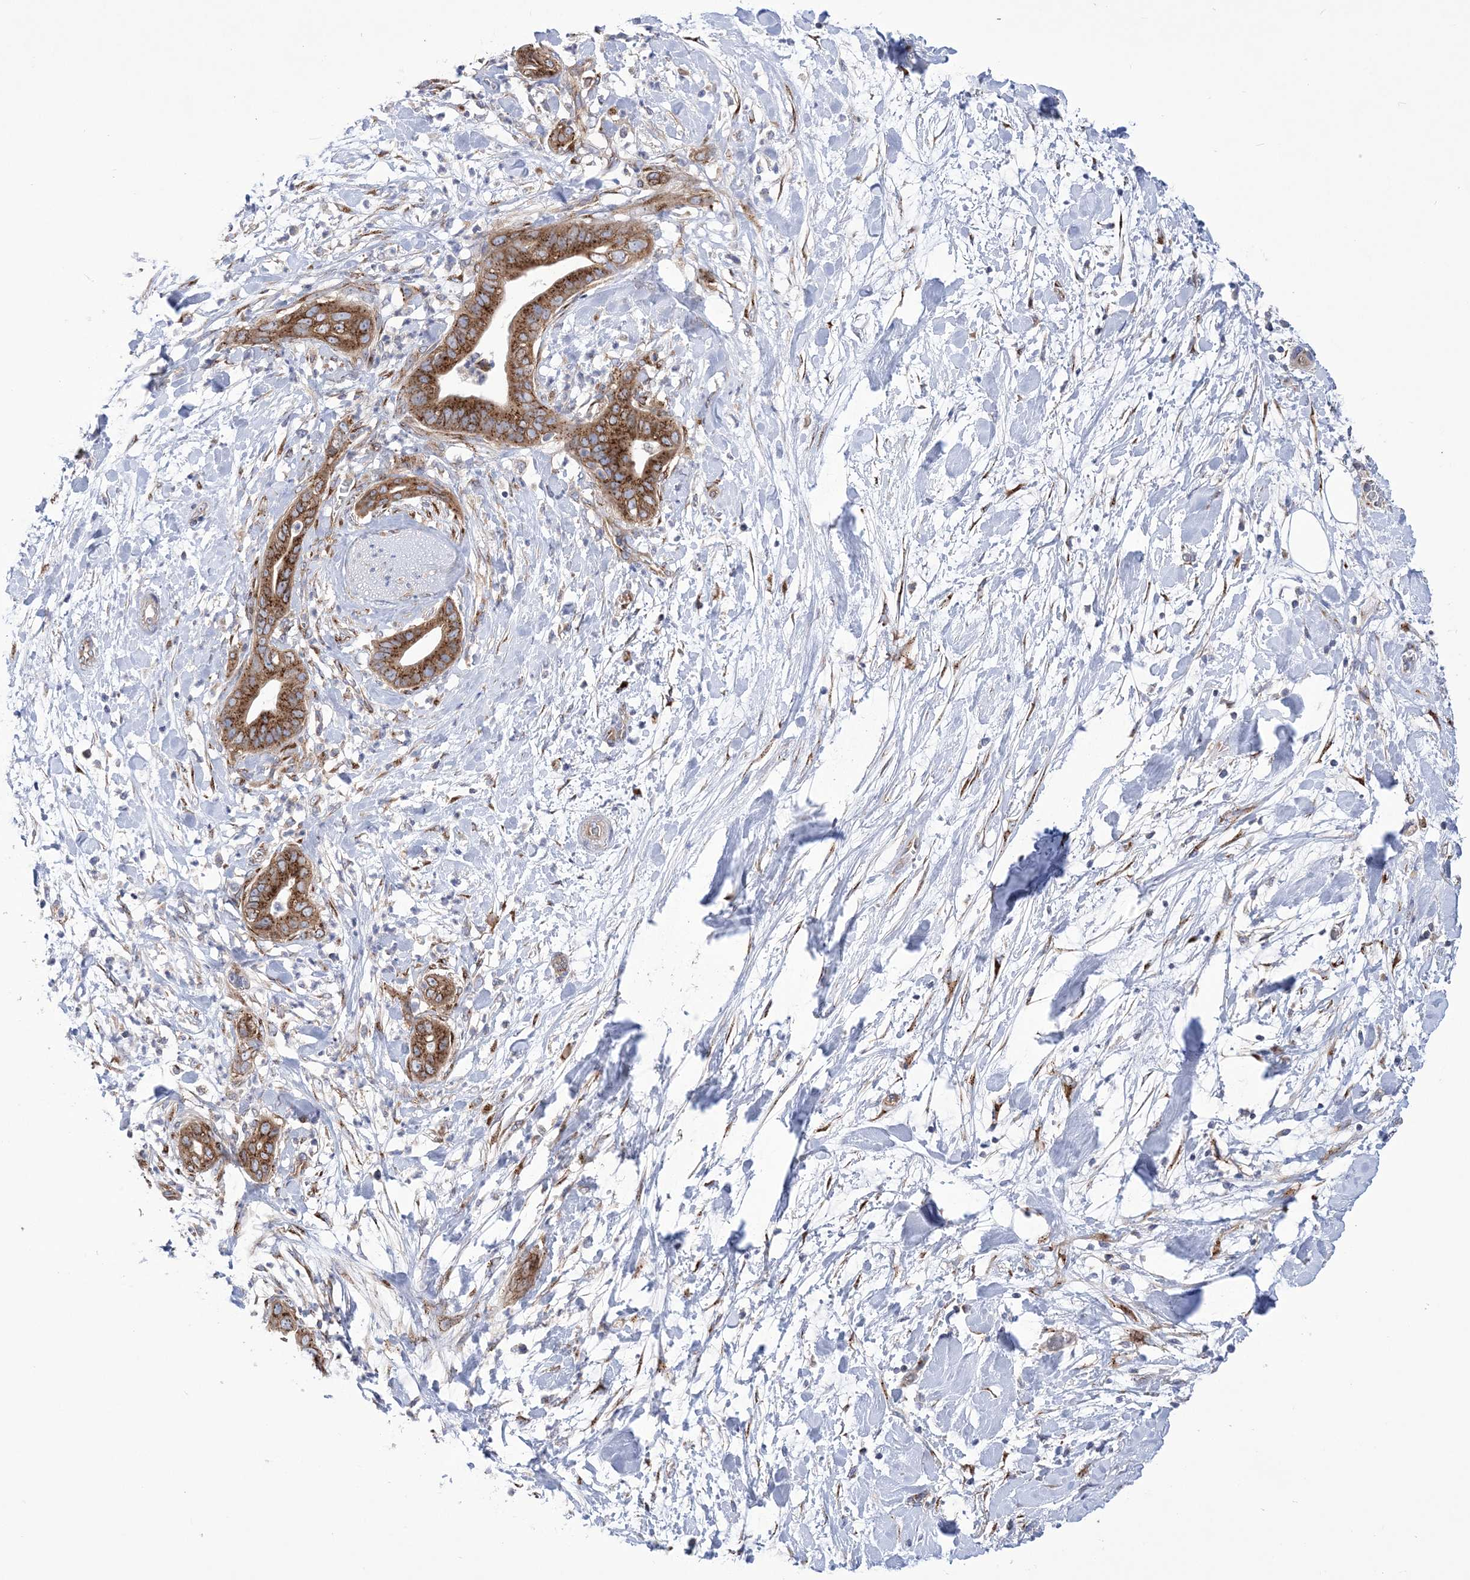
{"staining": {"intensity": "strong", "quantity": ">75%", "location": "cytoplasmic/membranous"}, "tissue": "pancreatic cancer", "cell_type": "Tumor cells", "image_type": "cancer", "snomed": [{"axis": "morphology", "description": "Adenocarcinoma, NOS"}, {"axis": "topography", "description": "Pancreas"}], "caption": "Tumor cells display strong cytoplasmic/membranous staining in about >75% of cells in pancreatic cancer.", "gene": "COPB2", "patient": {"sex": "female", "age": 78}}